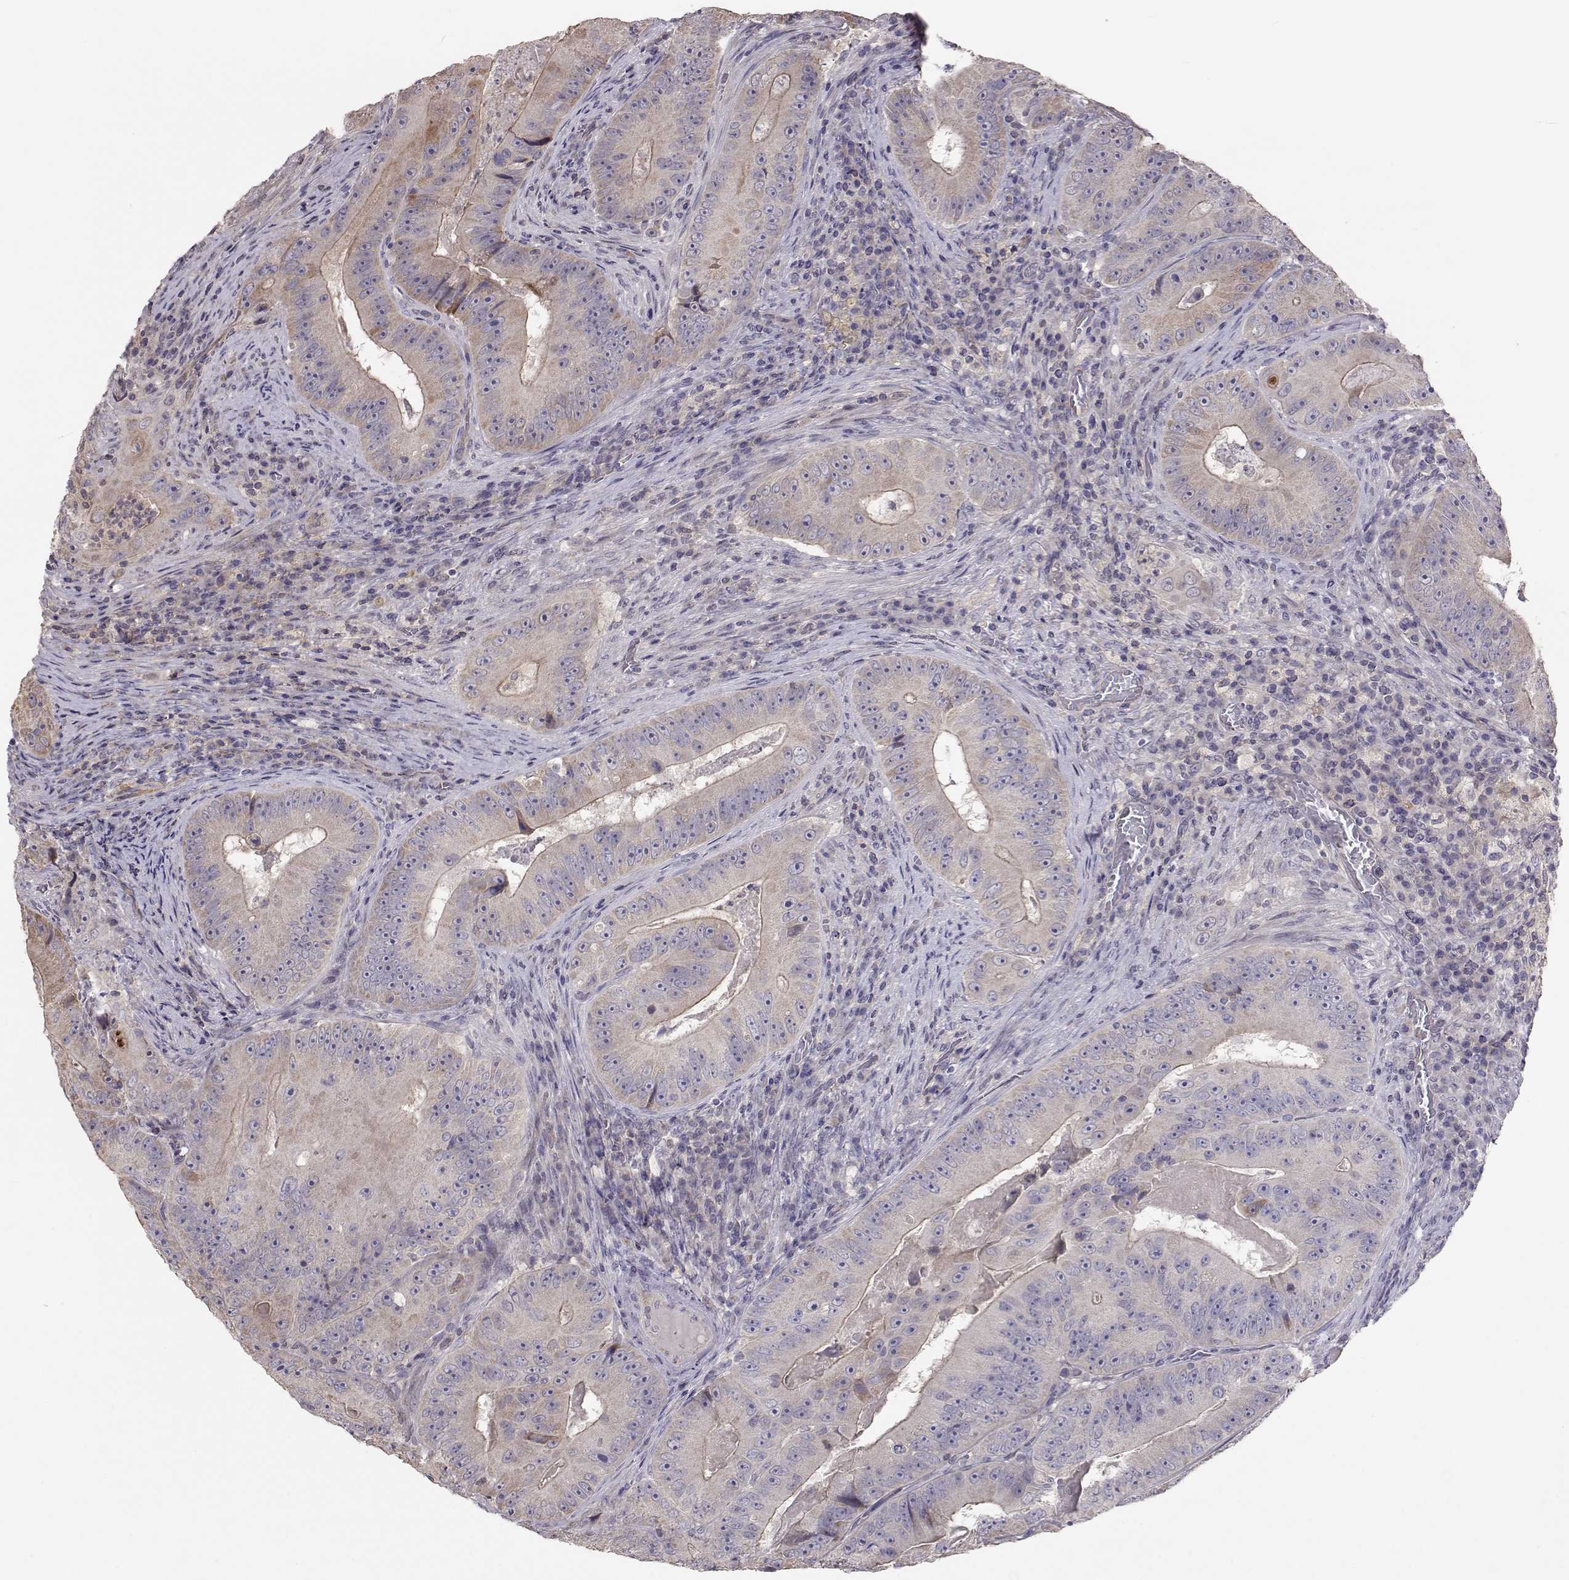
{"staining": {"intensity": "weak", "quantity": "<25%", "location": "cytoplasmic/membranous"}, "tissue": "colorectal cancer", "cell_type": "Tumor cells", "image_type": "cancer", "snomed": [{"axis": "morphology", "description": "Adenocarcinoma, NOS"}, {"axis": "topography", "description": "Colon"}], "caption": "This is a histopathology image of immunohistochemistry staining of colorectal cancer, which shows no positivity in tumor cells. The staining is performed using DAB (3,3'-diaminobenzidine) brown chromogen with nuclei counter-stained in using hematoxylin.", "gene": "NCAM2", "patient": {"sex": "female", "age": 86}}